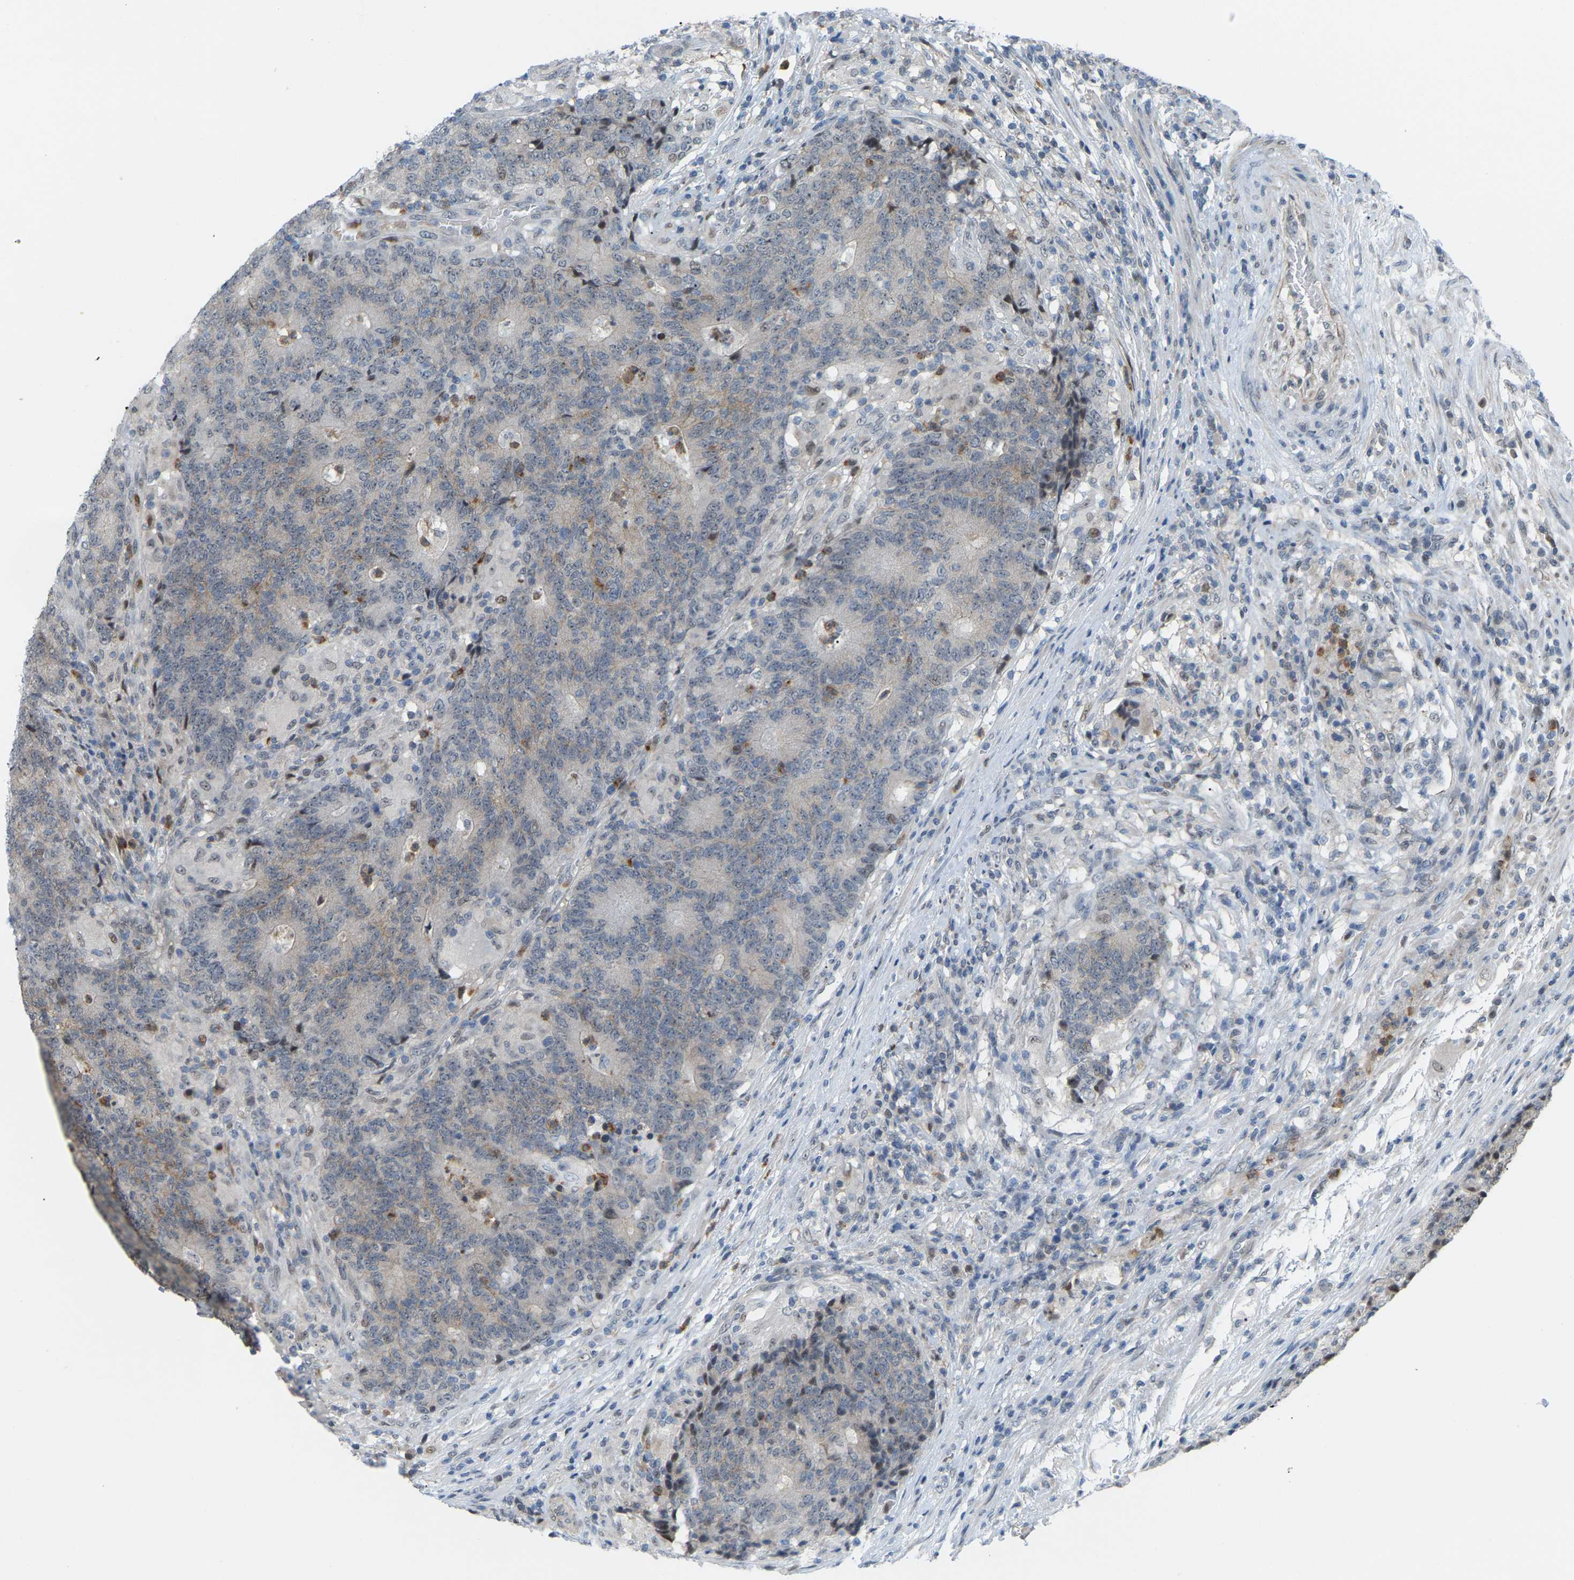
{"staining": {"intensity": "negative", "quantity": "none", "location": "none"}, "tissue": "colorectal cancer", "cell_type": "Tumor cells", "image_type": "cancer", "snomed": [{"axis": "morphology", "description": "Normal tissue, NOS"}, {"axis": "morphology", "description": "Adenocarcinoma, NOS"}, {"axis": "topography", "description": "Colon"}], "caption": "Human adenocarcinoma (colorectal) stained for a protein using immunohistochemistry shows no positivity in tumor cells.", "gene": "CROT", "patient": {"sex": "female", "age": 75}}